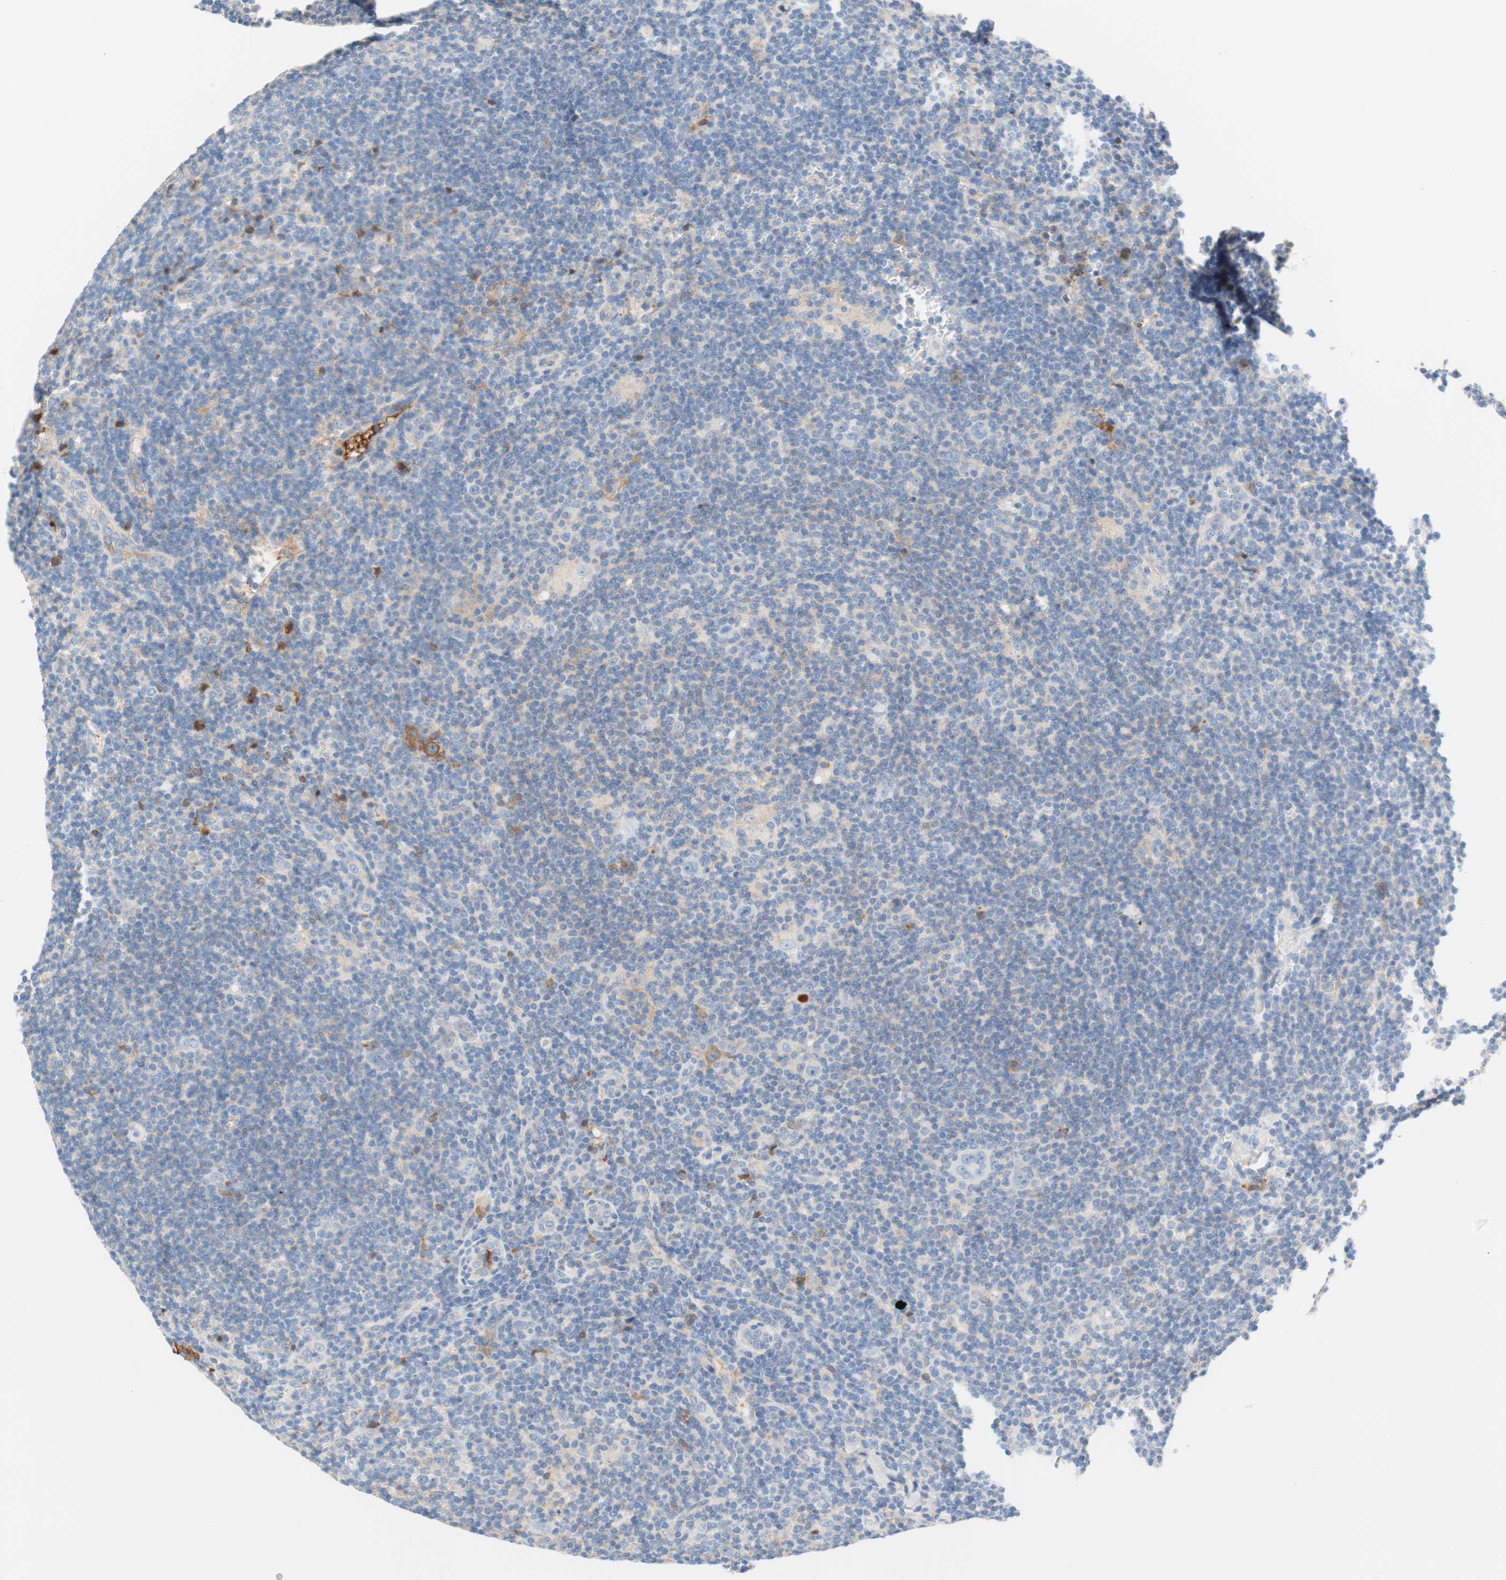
{"staining": {"intensity": "negative", "quantity": "none", "location": "none"}, "tissue": "lymphoma", "cell_type": "Tumor cells", "image_type": "cancer", "snomed": [{"axis": "morphology", "description": "Hodgkin's disease, NOS"}, {"axis": "topography", "description": "Lymph node"}], "caption": "Tumor cells are negative for protein expression in human lymphoma. (Stains: DAB (3,3'-diaminobenzidine) IHC with hematoxylin counter stain, Microscopy: brightfield microscopy at high magnification).", "gene": "RBP4", "patient": {"sex": "female", "age": 57}}